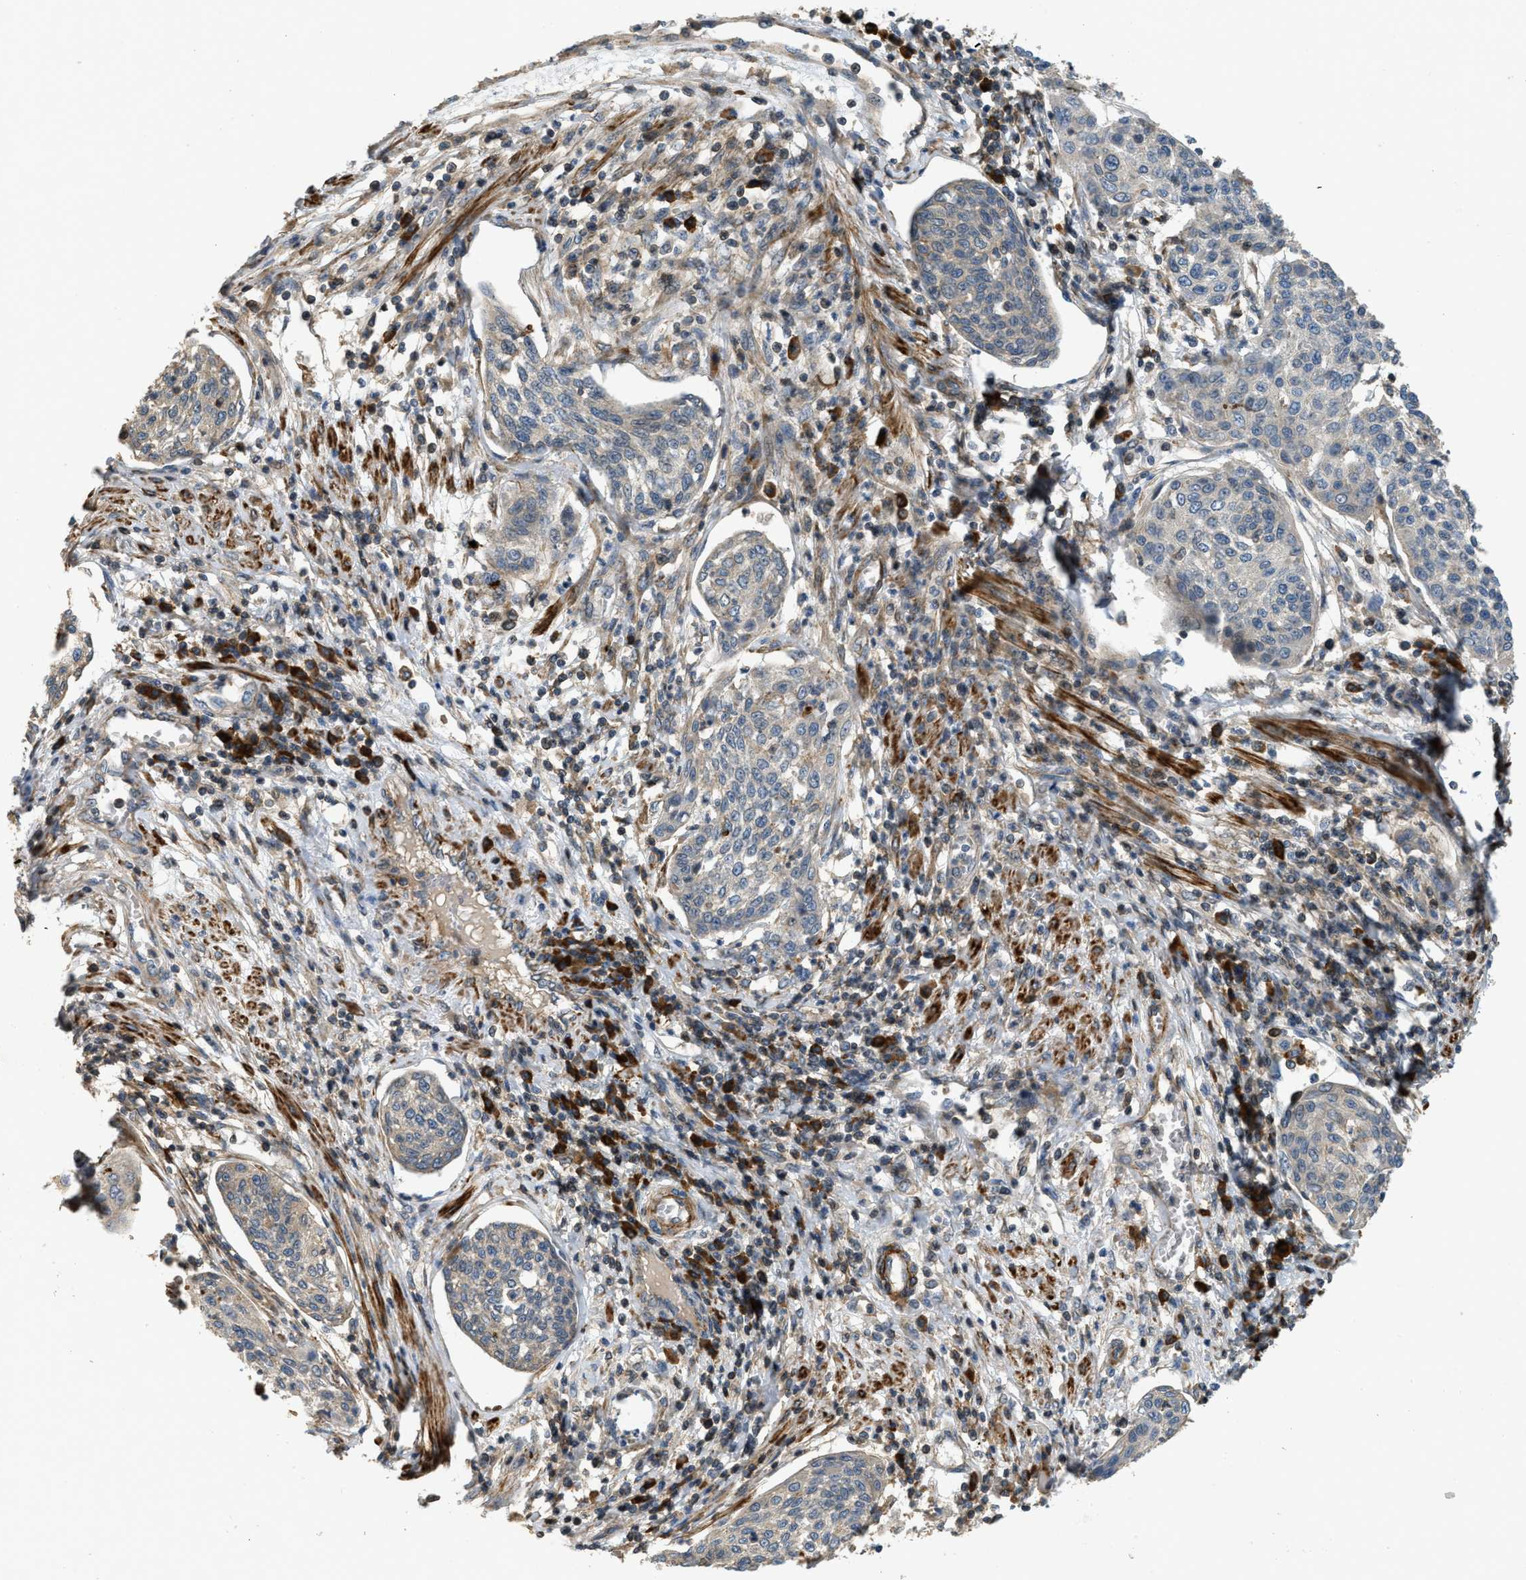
{"staining": {"intensity": "negative", "quantity": "none", "location": "none"}, "tissue": "cervical cancer", "cell_type": "Tumor cells", "image_type": "cancer", "snomed": [{"axis": "morphology", "description": "Squamous cell carcinoma, NOS"}, {"axis": "topography", "description": "Cervix"}], "caption": "Immunohistochemical staining of cervical cancer (squamous cell carcinoma) shows no significant positivity in tumor cells. (Stains: DAB (3,3'-diaminobenzidine) IHC with hematoxylin counter stain, Microscopy: brightfield microscopy at high magnification).", "gene": "BTN3A2", "patient": {"sex": "female", "age": 34}}